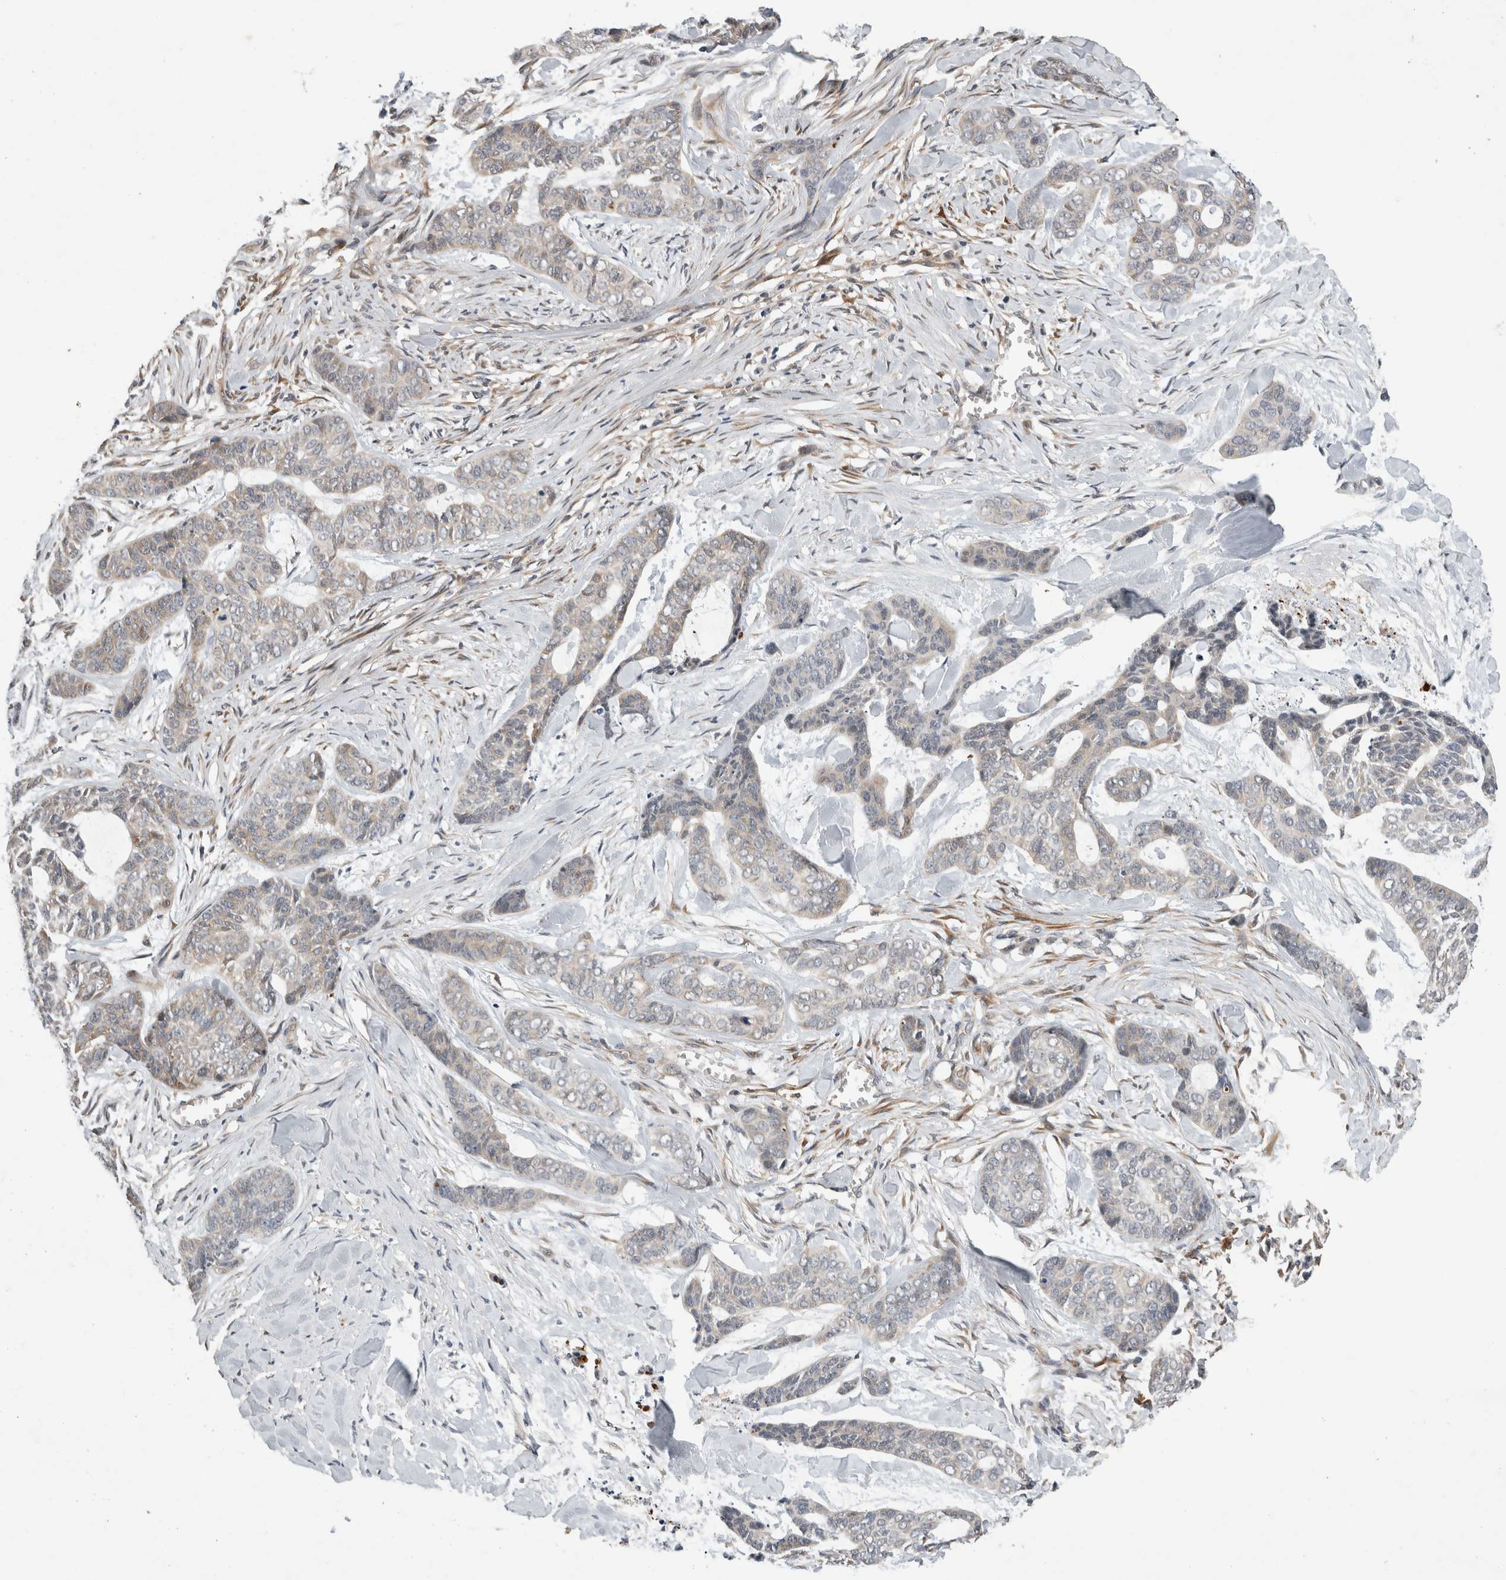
{"staining": {"intensity": "weak", "quantity": "<25%", "location": "cytoplasmic/membranous"}, "tissue": "skin cancer", "cell_type": "Tumor cells", "image_type": "cancer", "snomed": [{"axis": "morphology", "description": "Basal cell carcinoma"}, {"axis": "topography", "description": "Skin"}], "caption": "The photomicrograph displays no significant positivity in tumor cells of skin cancer (basal cell carcinoma).", "gene": "APOL2", "patient": {"sex": "female", "age": 64}}